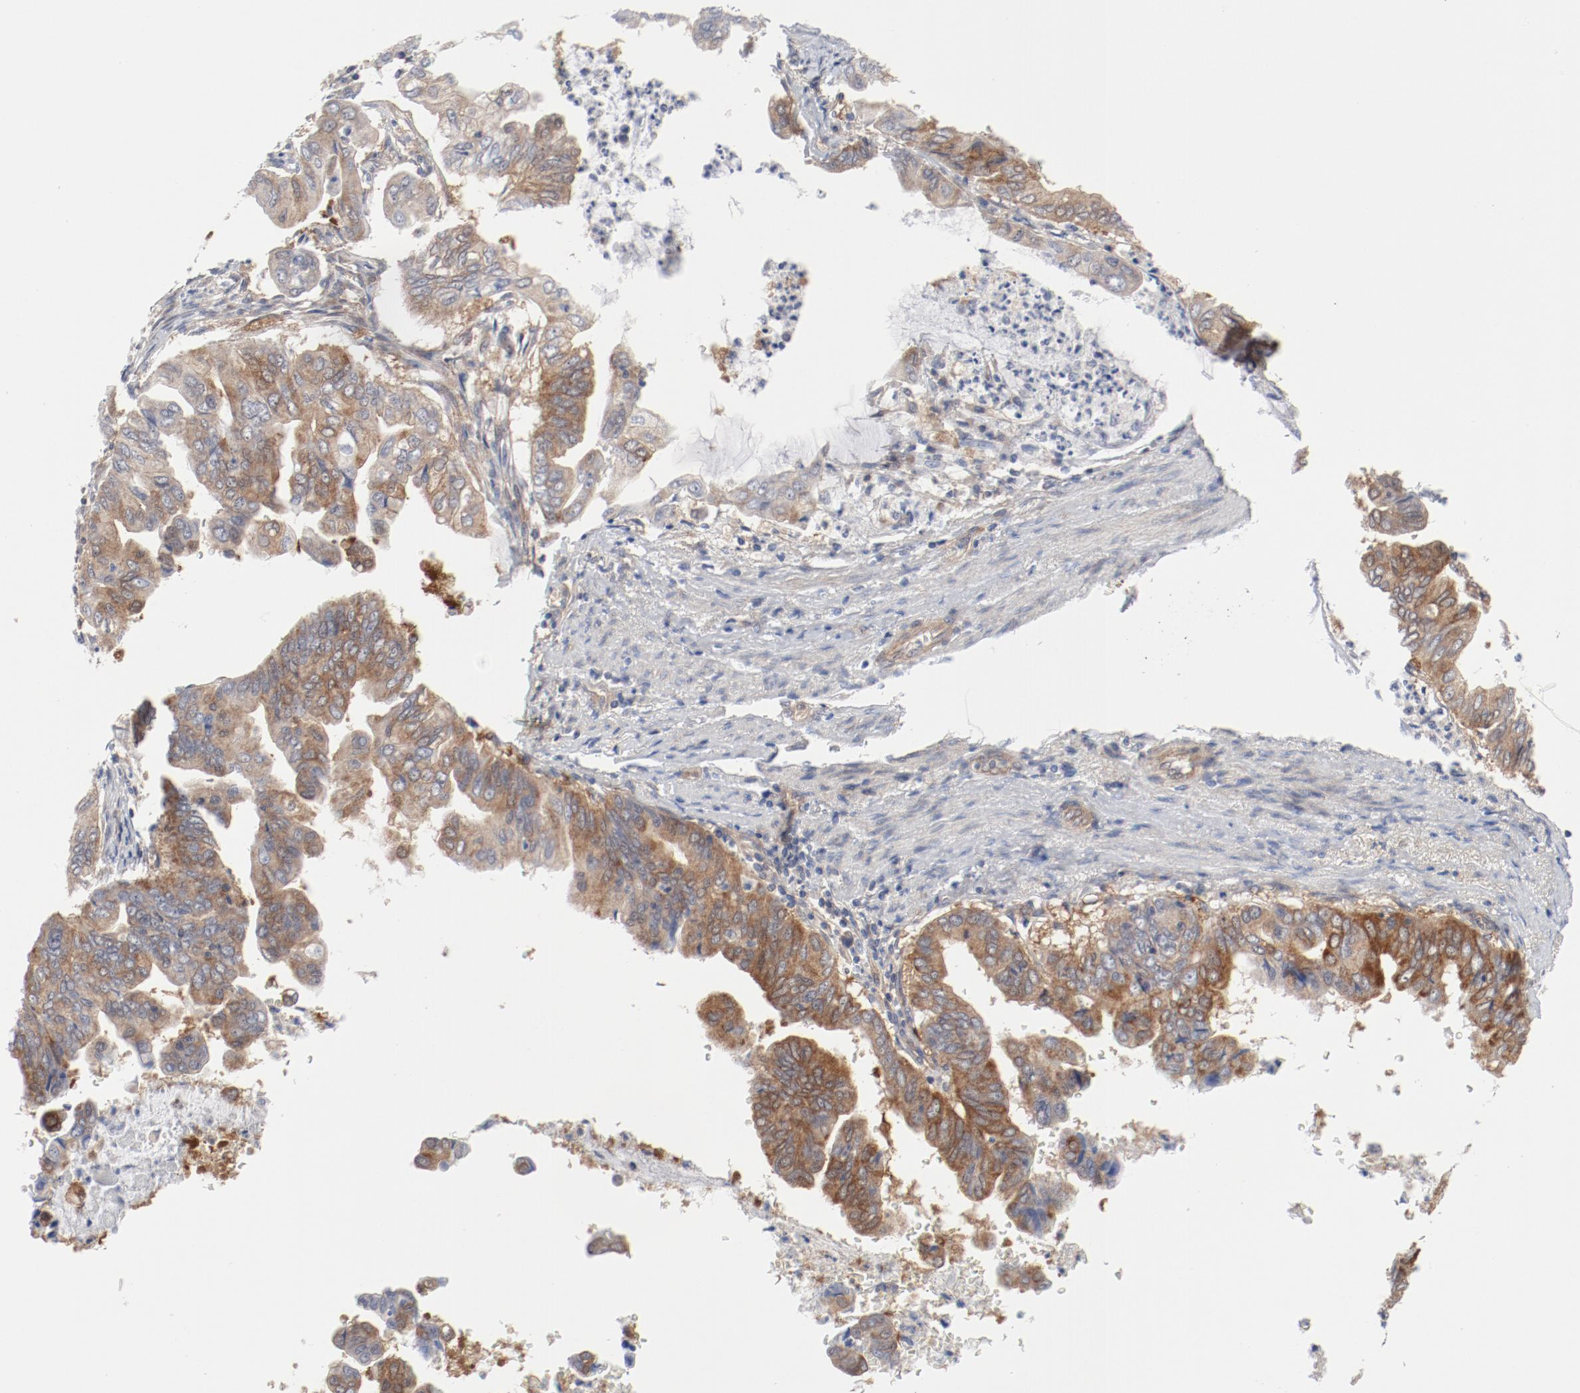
{"staining": {"intensity": "strong", "quantity": ">75%", "location": "cytoplasmic/membranous"}, "tissue": "stomach cancer", "cell_type": "Tumor cells", "image_type": "cancer", "snomed": [{"axis": "morphology", "description": "Adenocarcinoma, NOS"}, {"axis": "topography", "description": "Stomach, upper"}], "caption": "Human stomach cancer (adenocarcinoma) stained with a protein marker displays strong staining in tumor cells.", "gene": "BAD", "patient": {"sex": "male", "age": 80}}